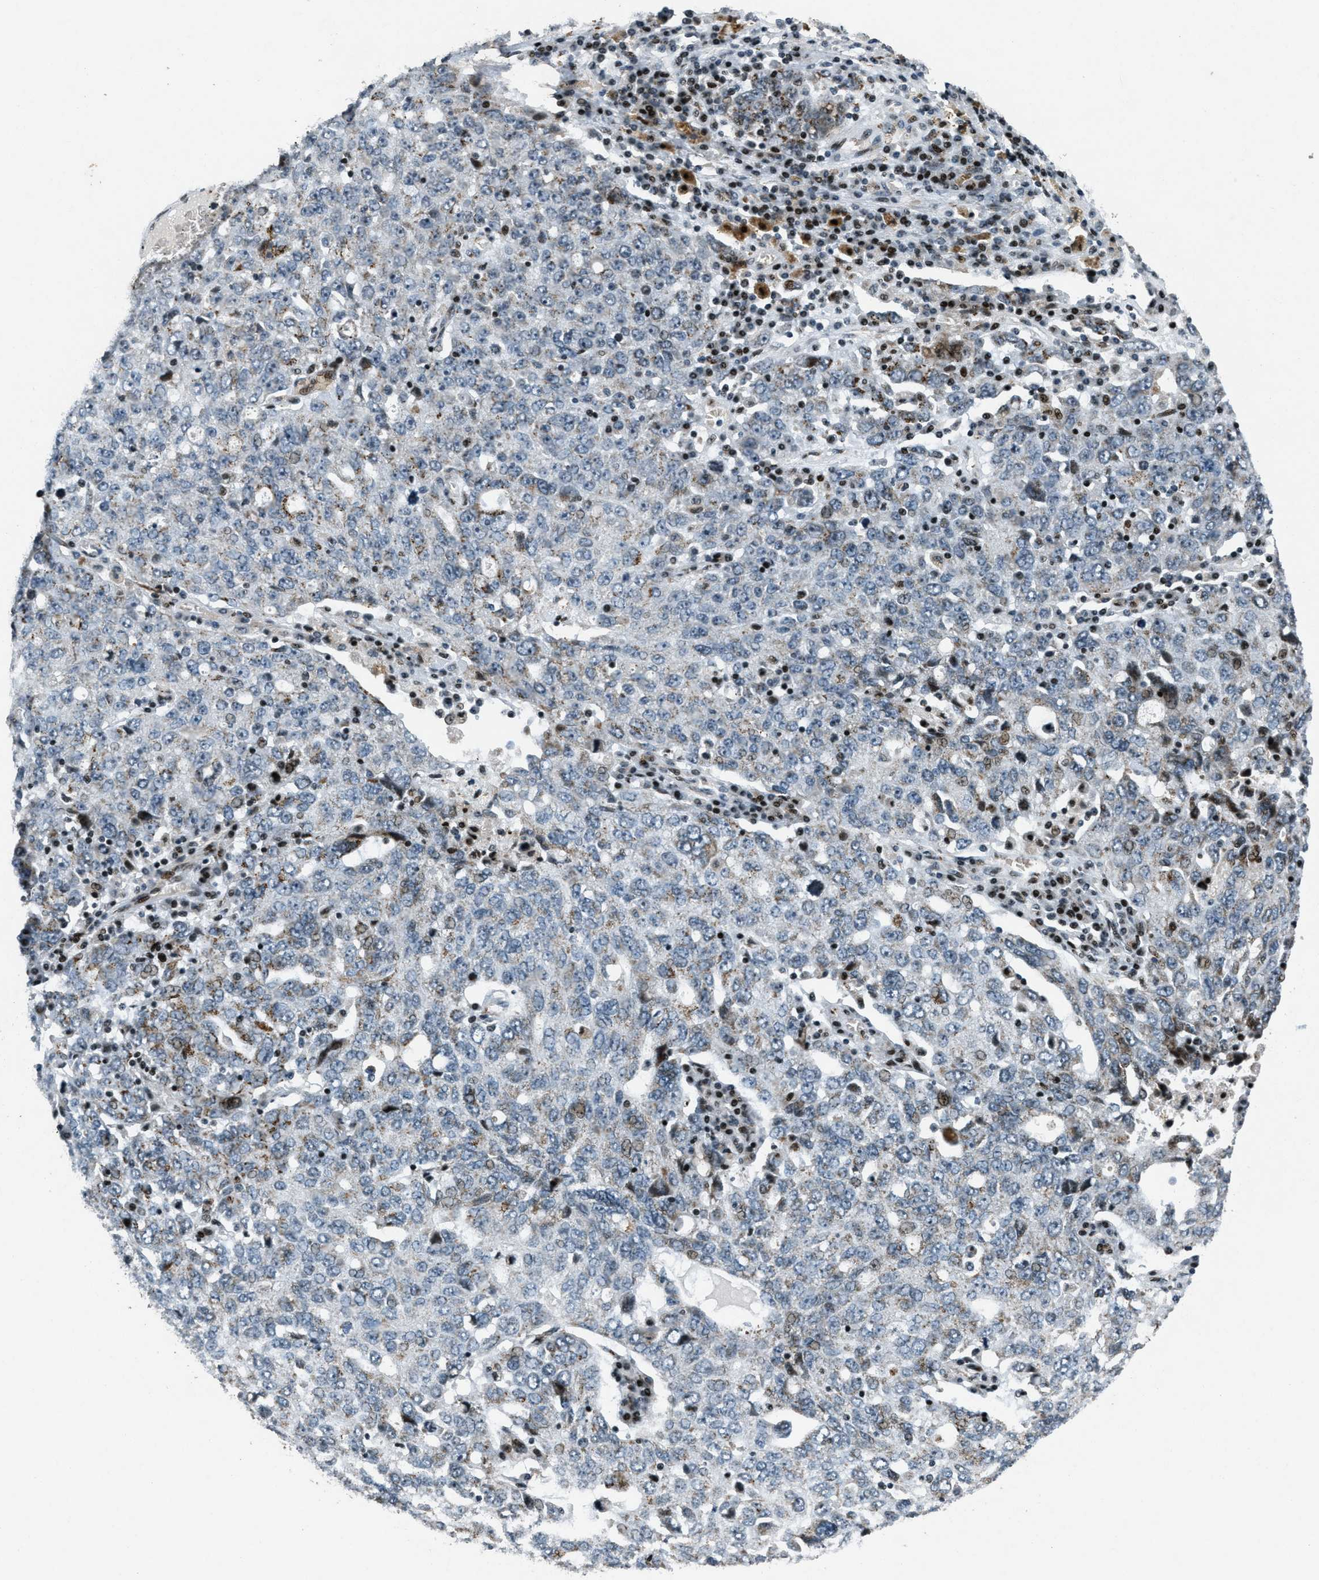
{"staining": {"intensity": "moderate", "quantity": "<25%", "location": "cytoplasmic/membranous"}, "tissue": "ovarian cancer", "cell_type": "Tumor cells", "image_type": "cancer", "snomed": [{"axis": "morphology", "description": "Carcinoma, endometroid"}, {"axis": "topography", "description": "Ovary"}], "caption": "Immunohistochemical staining of ovarian cancer (endometroid carcinoma) demonstrates low levels of moderate cytoplasmic/membranous staining in approximately <25% of tumor cells.", "gene": "GPC6", "patient": {"sex": "female", "age": 62}}